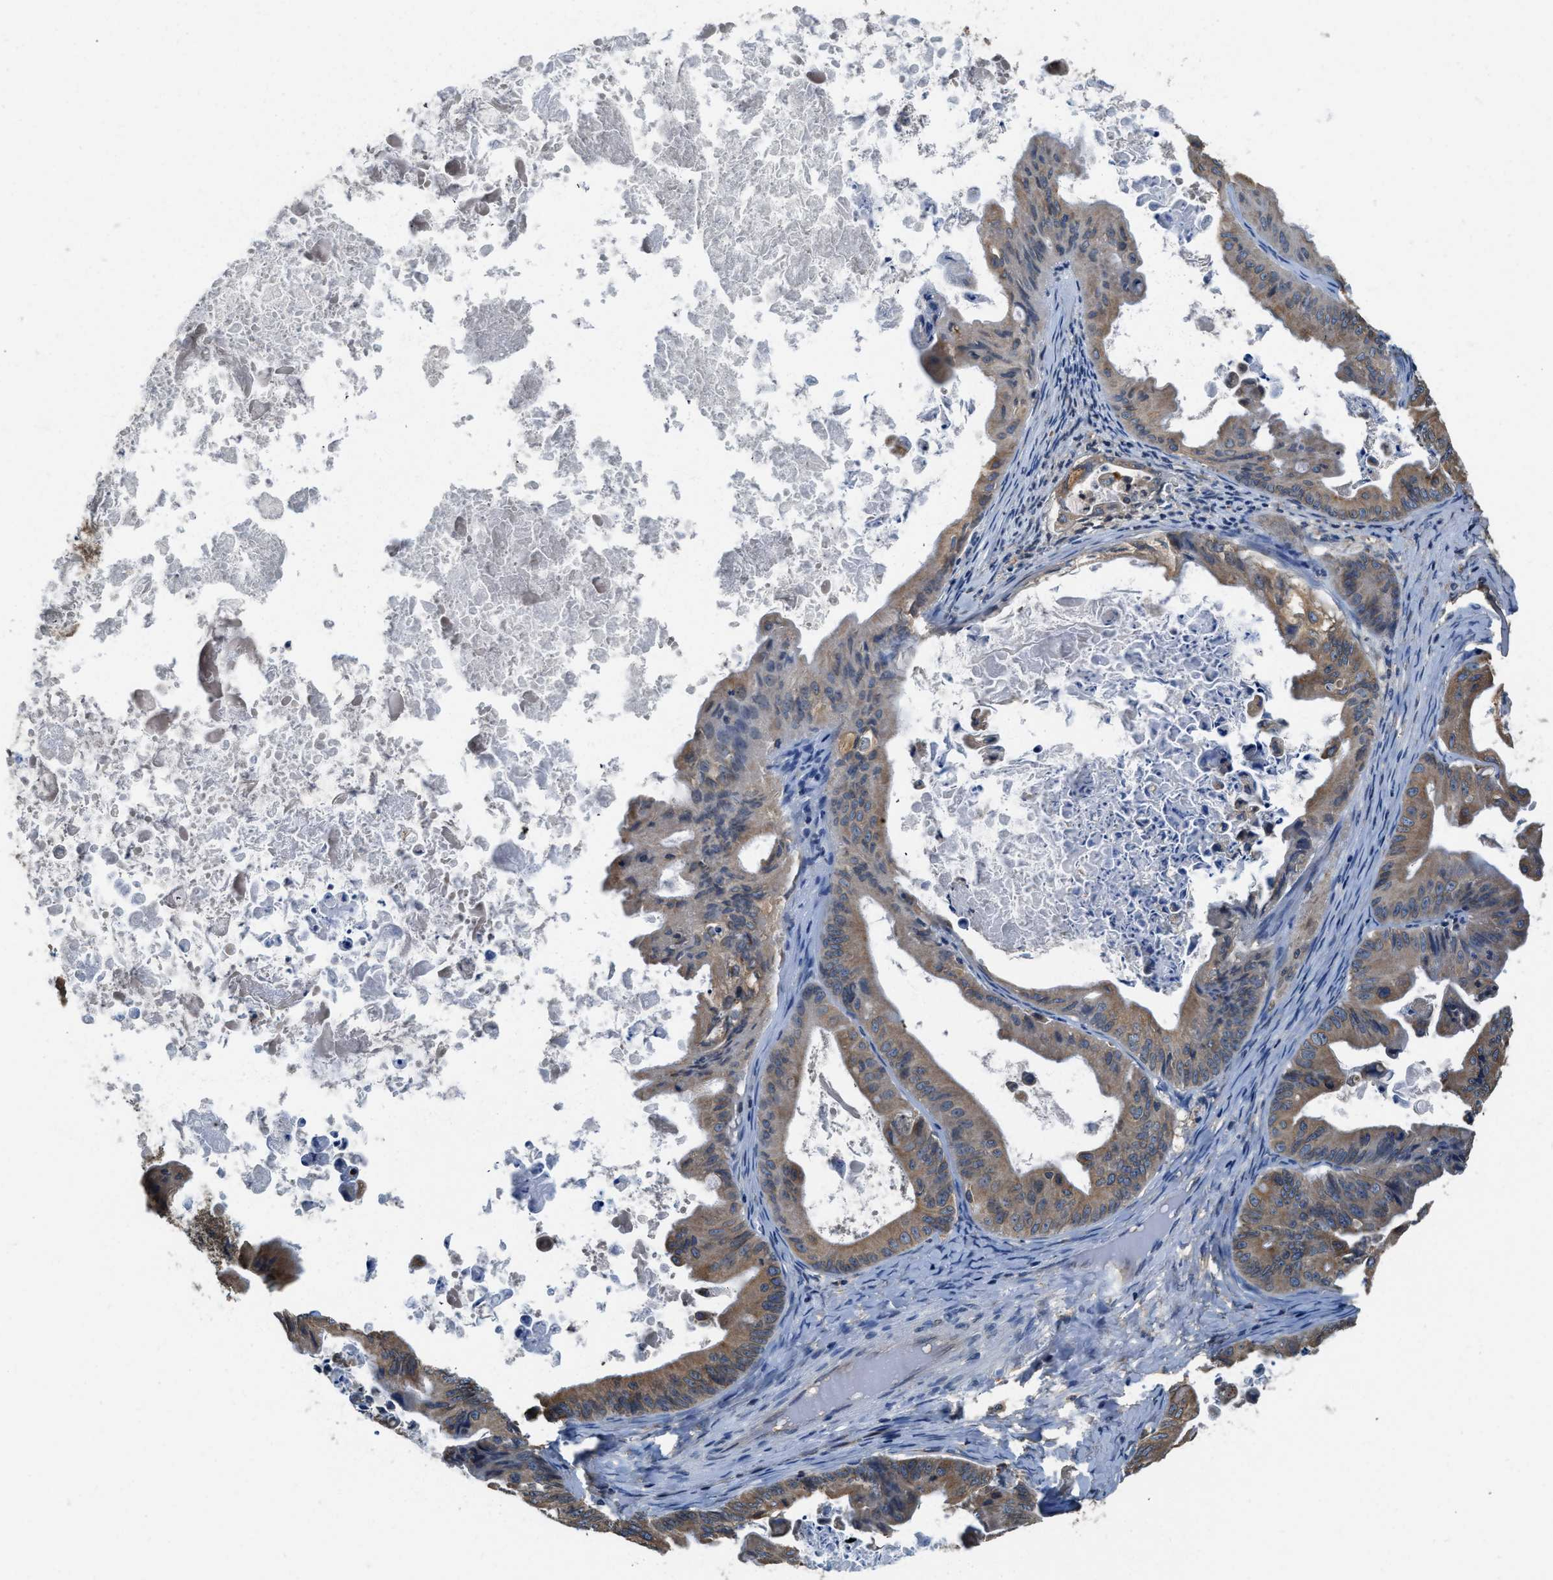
{"staining": {"intensity": "moderate", "quantity": ">75%", "location": "cytoplasmic/membranous"}, "tissue": "ovarian cancer", "cell_type": "Tumor cells", "image_type": "cancer", "snomed": [{"axis": "morphology", "description": "Cystadenocarcinoma, mucinous, NOS"}, {"axis": "topography", "description": "Ovary"}], "caption": "Ovarian cancer (mucinous cystadenocarcinoma) stained with a brown dye exhibits moderate cytoplasmic/membranous positive expression in about >75% of tumor cells.", "gene": "BCAP31", "patient": {"sex": "female", "age": 37}}